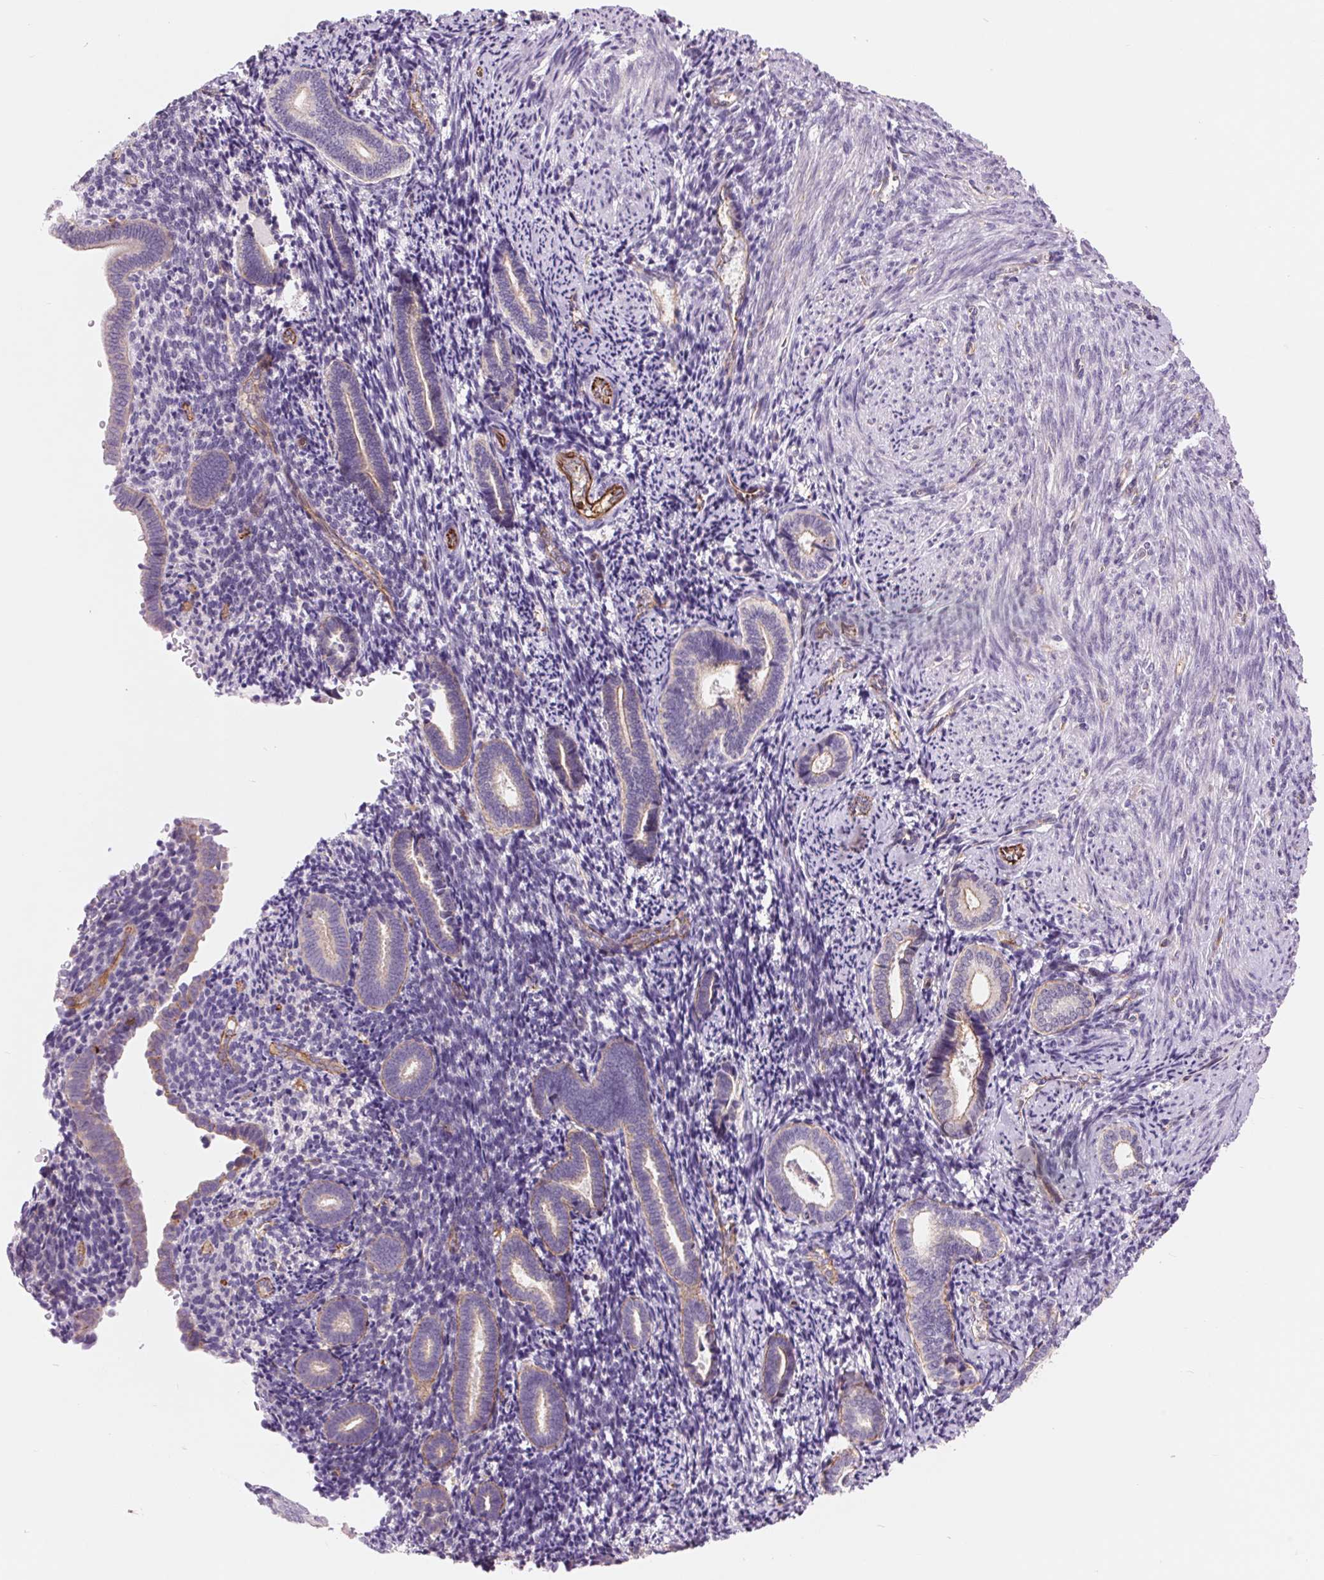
{"staining": {"intensity": "negative", "quantity": "none", "location": "none"}, "tissue": "endometrium", "cell_type": "Cells in endometrial stroma", "image_type": "normal", "snomed": [{"axis": "morphology", "description": "Normal tissue, NOS"}, {"axis": "topography", "description": "Endometrium"}], "caption": "The IHC micrograph has no significant expression in cells in endometrial stroma of endometrium.", "gene": "DIXDC1", "patient": {"sex": "female", "age": 57}}